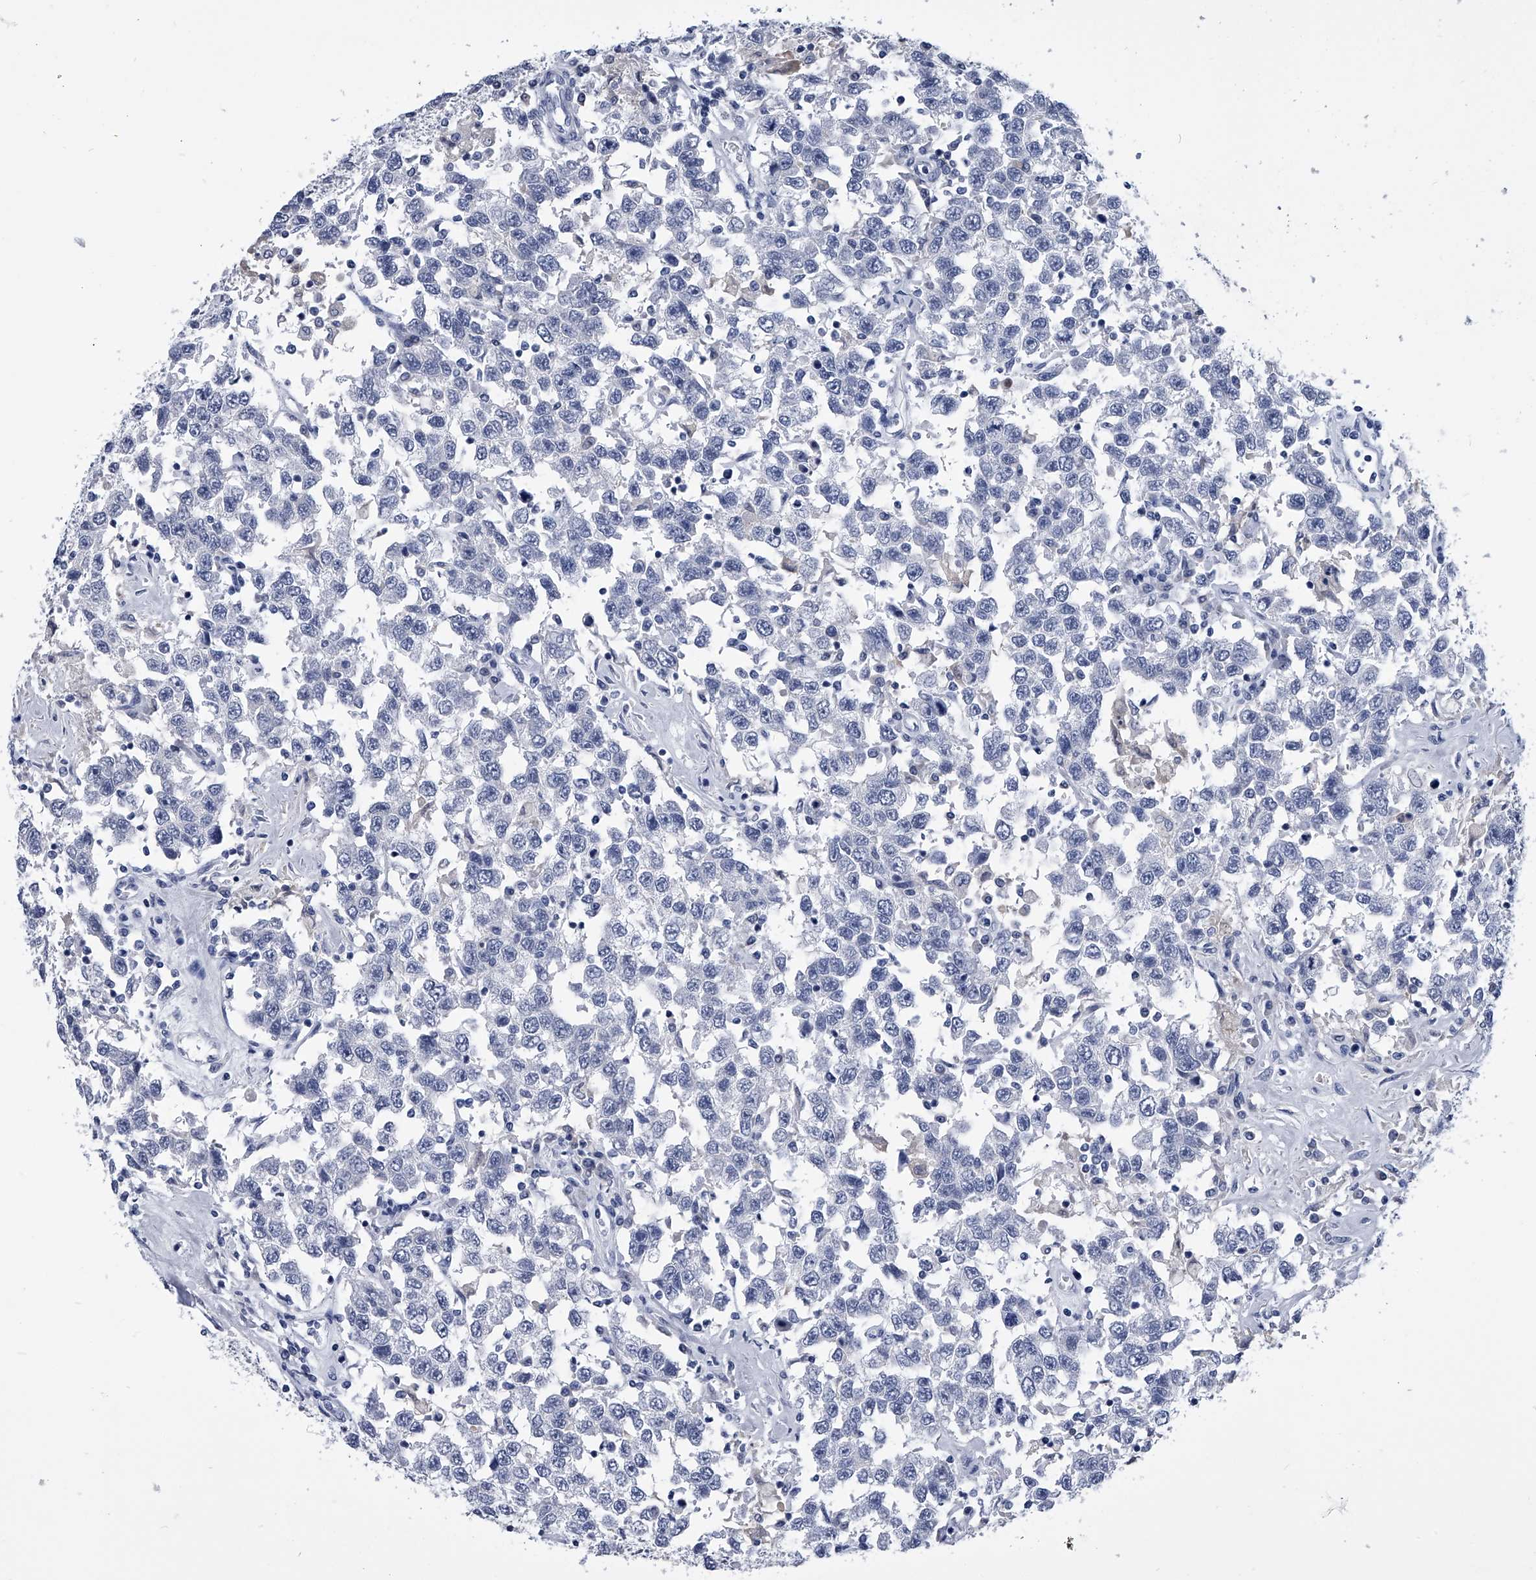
{"staining": {"intensity": "negative", "quantity": "none", "location": "none"}, "tissue": "testis cancer", "cell_type": "Tumor cells", "image_type": "cancer", "snomed": [{"axis": "morphology", "description": "Seminoma, NOS"}, {"axis": "topography", "description": "Testis"}], "caption": "Immunohistochemical staining of testis cancer (seminoma) exhibits no significant staining in tumor cells.", "gene": "PDXK", "patient": {"sex": "male", "age": 41}}